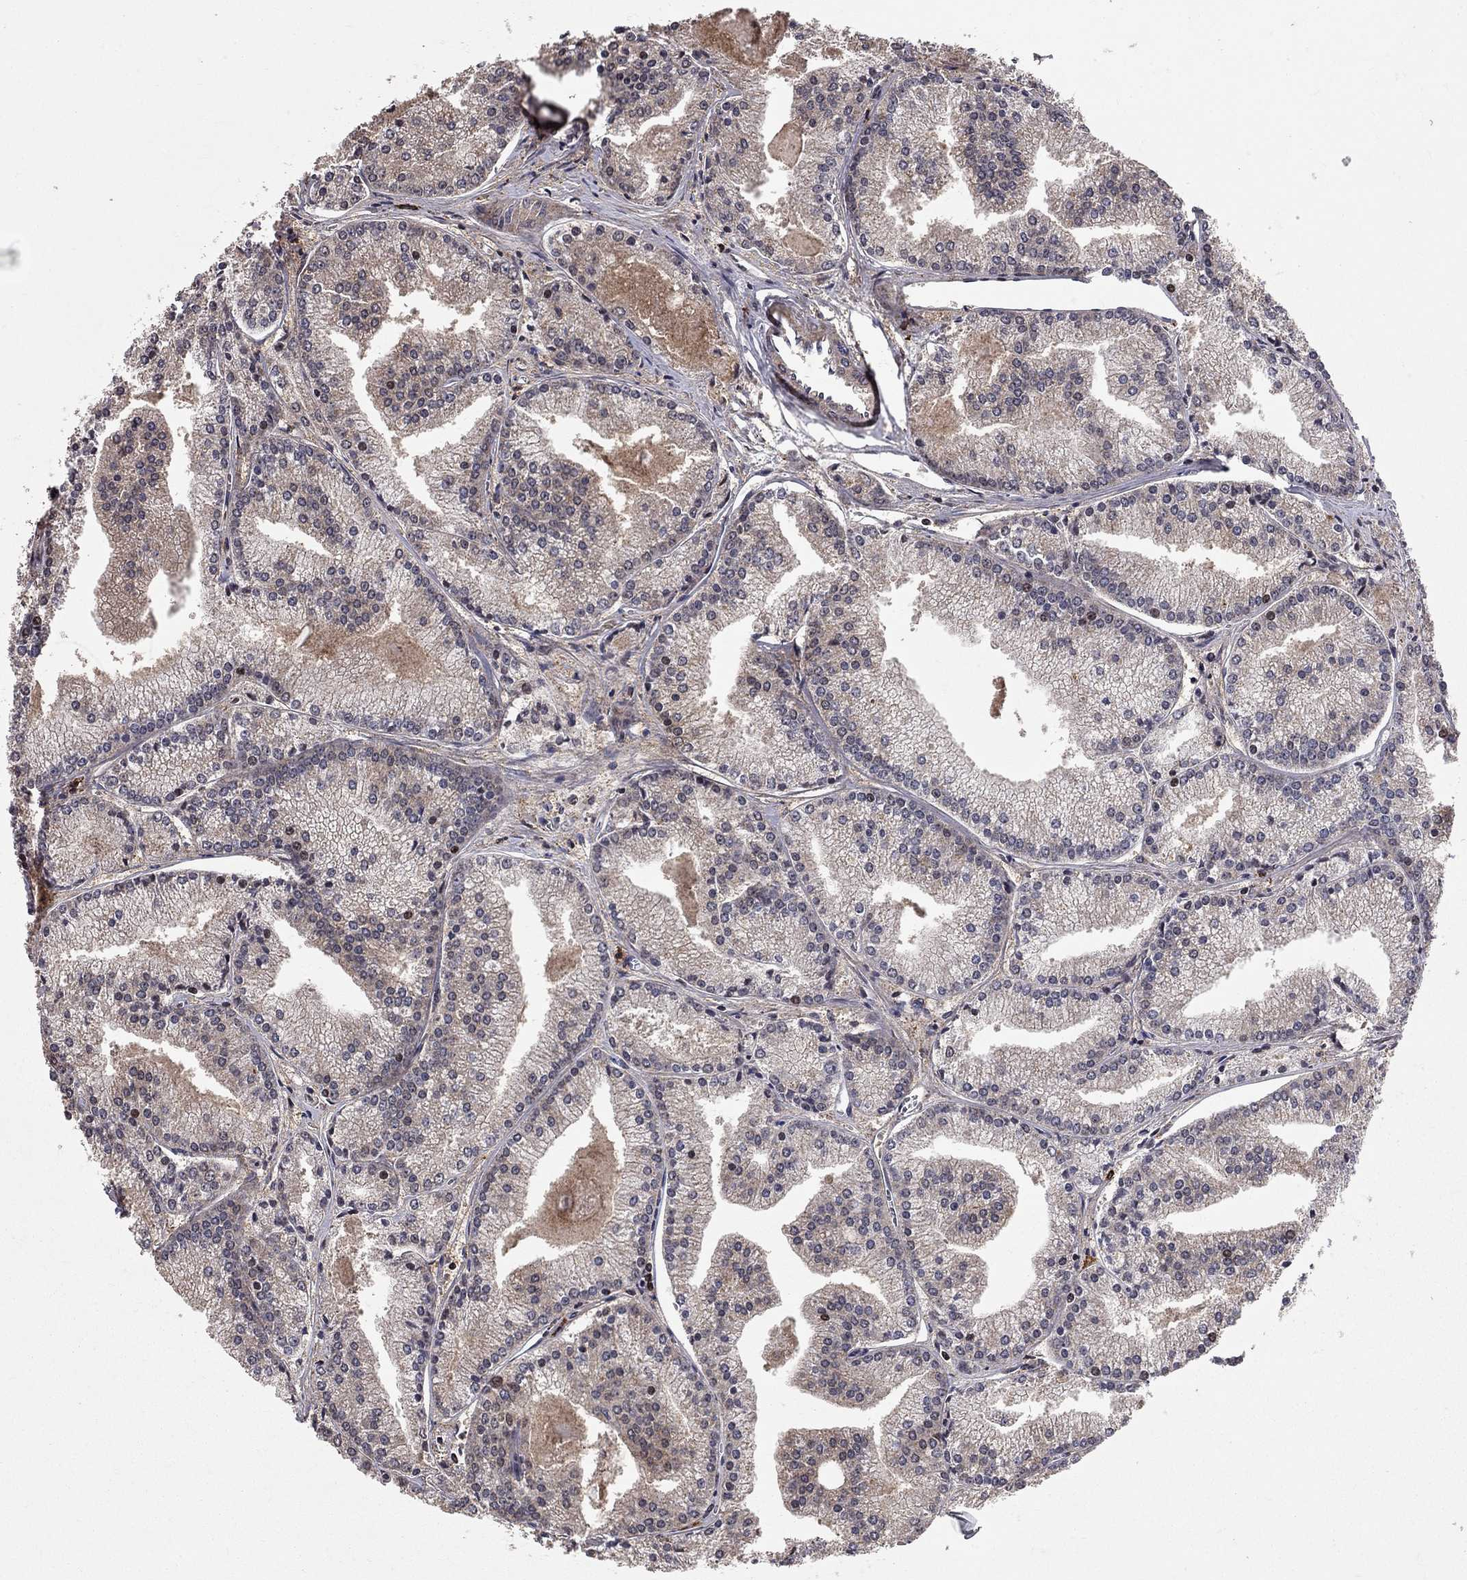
{"staining": {"intensity": "negative", "quantity": "none", "location": "none"}, "tissue": "prostate cancer", "cell_type": "Tumor cells", "image_type": "cancer", "snomed": [{"axis": "morphology", "description": "Adenocarcinoma, NOS"}, {"axis": "topography", "description": "Prostate"}], "caption": "Immunohistochemistry (IHC) of adenocarcinoma (prostate) reveals no staining in tumor cells. (IHC, brightfield microscopy, high magnification).", "gene": "HDAC3", "patient": {"sex": "male", "age": 72}}